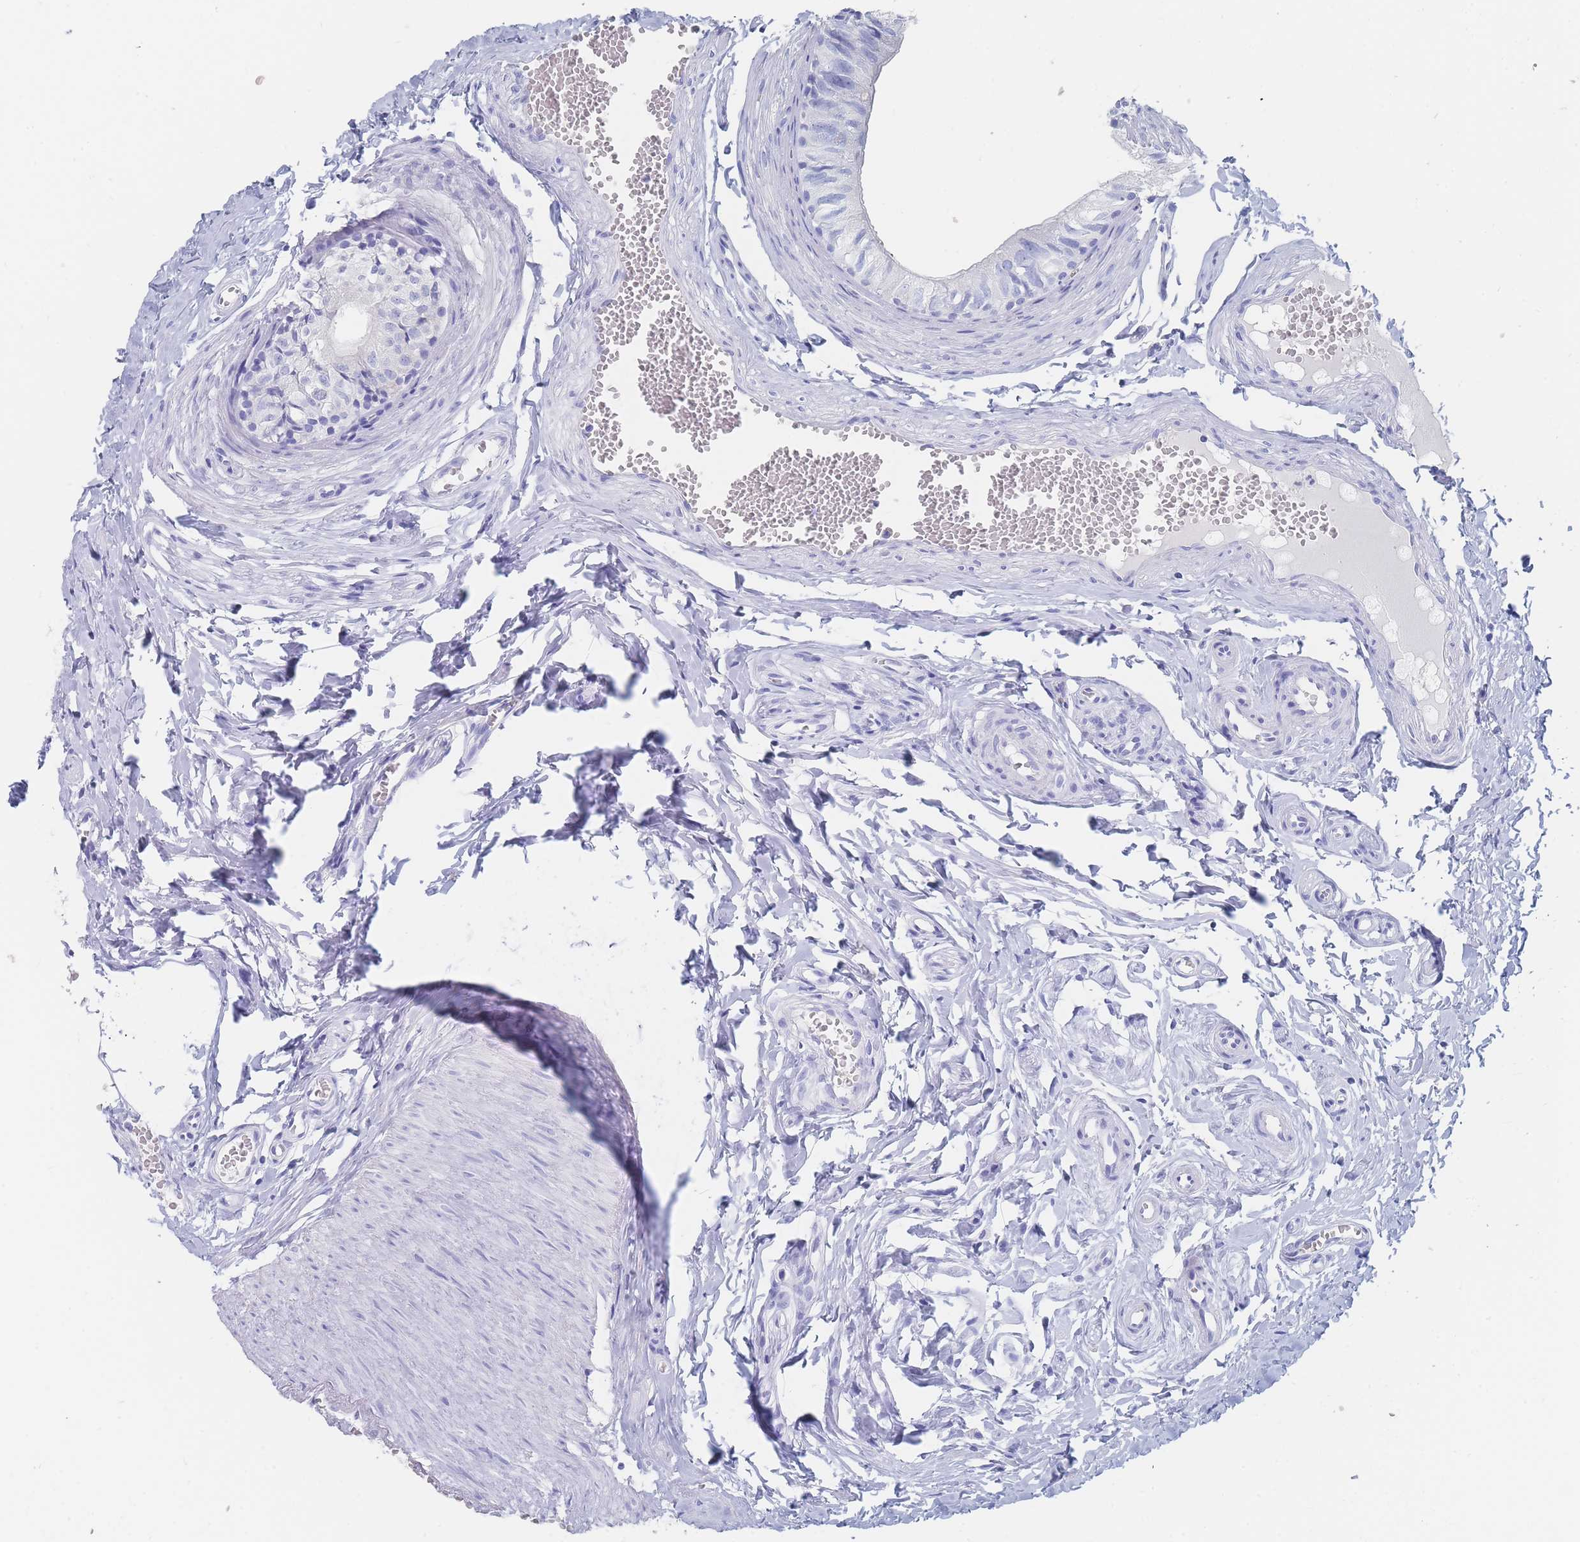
{"staining": {"intensity": "negative", "quantity": "none", "location": "none"}, "tissue": "epididymis", "cell_type": "Glandular cells", "image_type": "normal", "snomed": [{"axis": "morphology", "description": "Normal tissue, NOS"}, {"axis": "topography", "description": "Epididymis"}], "caption": "High magnification brightfield microscopy of benign epididymis stained with DAB (brown) and counterstained with hematoxylin (blue): glandular cells show no significant expression. Brightfield microscopy of immunohistochemistry stained with DAB (3,3'-diaminobenzidine) (brown) and hematoxylin (blue), captured at high magnification.", "gene": "SLC25A35", "patient": {"sex": "male", "age": 37}}